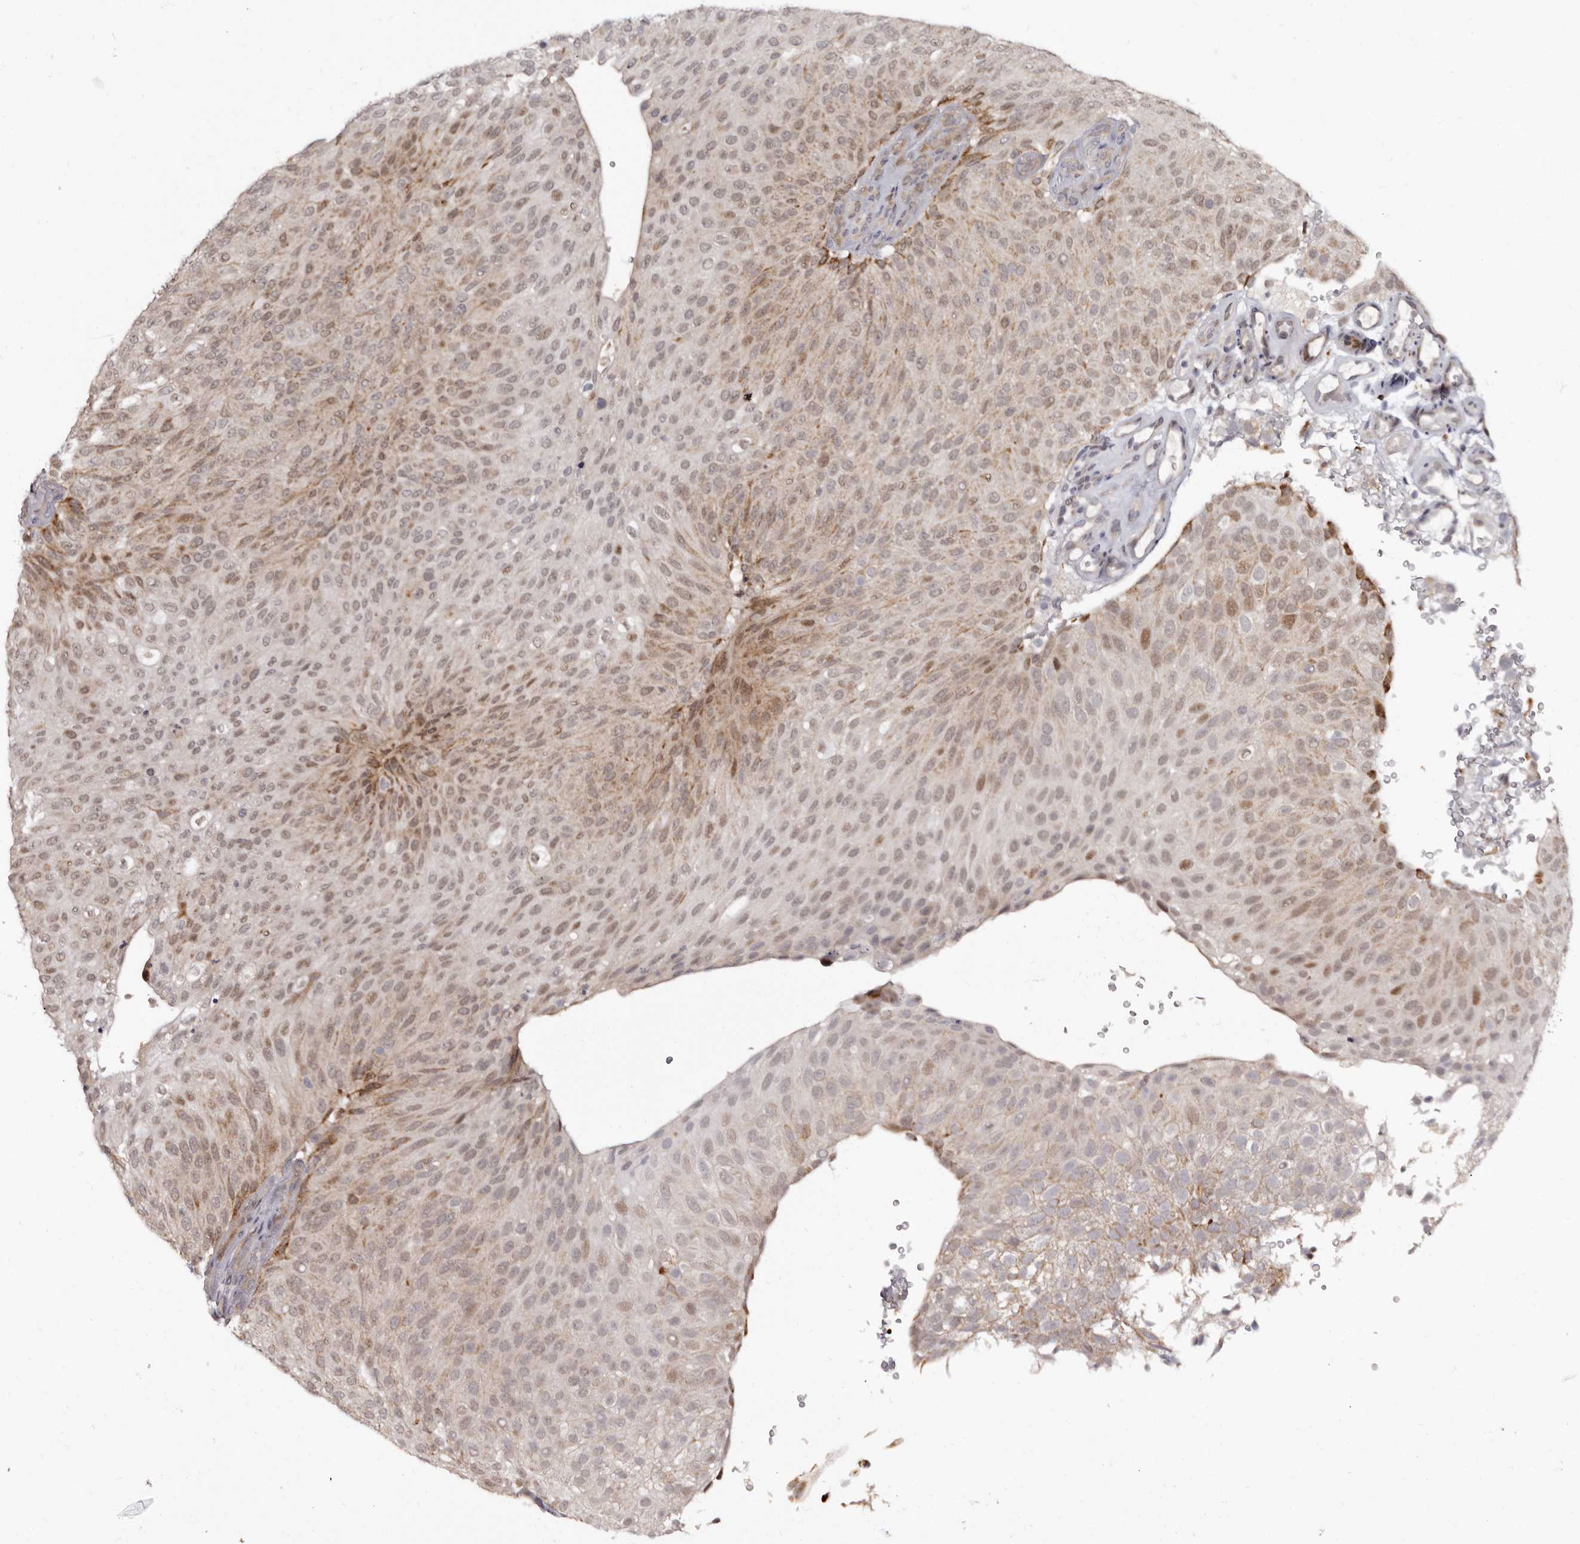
{"staining": {"intensity": "weak", "quantity": ">75%", "location": "cytoplasmic/membranous,nuclear"}, "tissue": "urothelial cancer", "cell_type": "Tumor cells", "image_type": "cancer", "snomed": [{"axis": "morphology", "description": "Urothelial carcinoma, Low grade"}, {"axis": "topography", "description": "Urinary bladder"}], "caption": "Immunohistochemistry (IHC) (DAB) staining of low-grade urothelial carcinoma displays weak cytoplasmic/membranous and nuclear protein expression in about >75% of tumor cells.", "gene": "PHF20L1", "patient": {"sex": "male", "age": 78}}